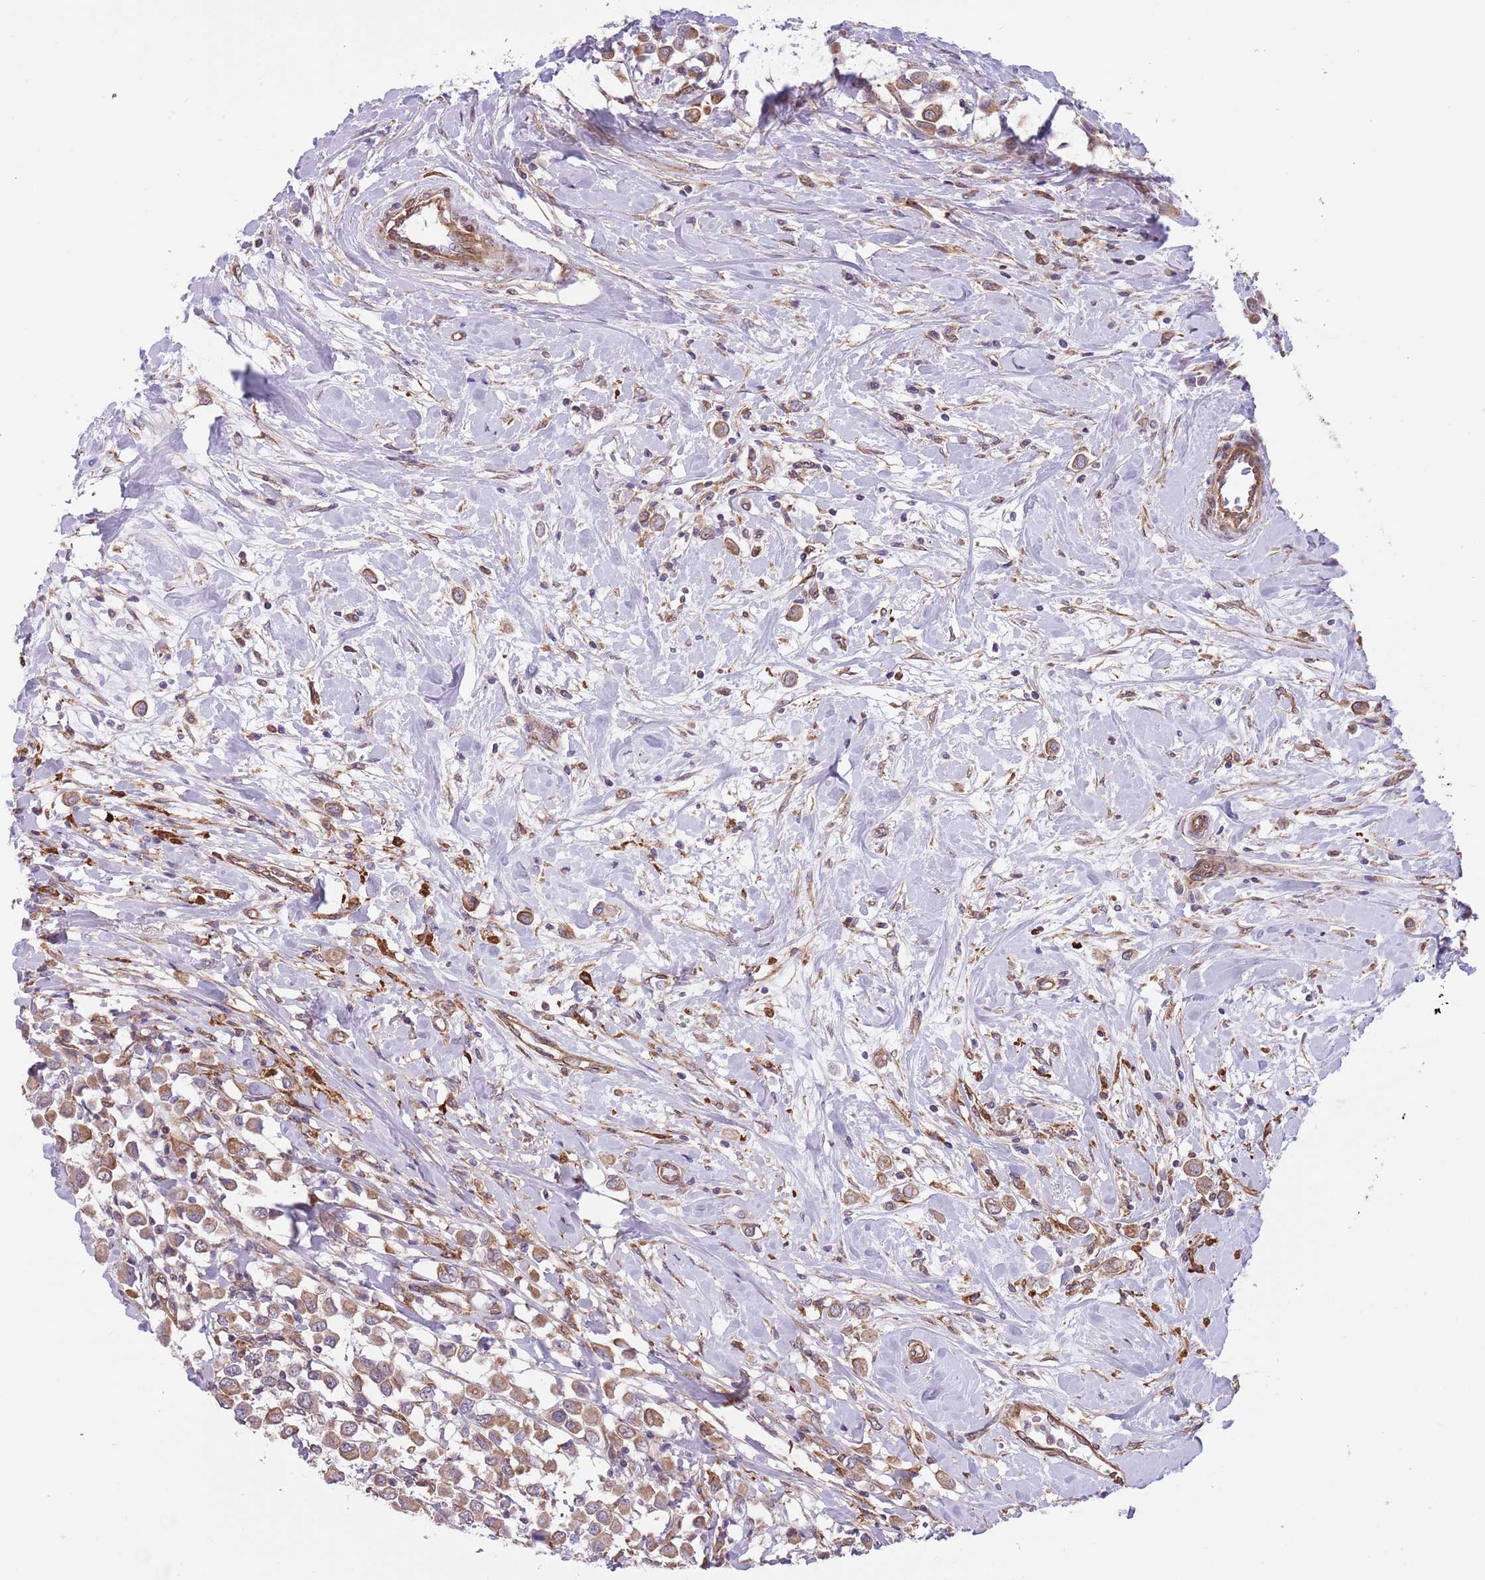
{"staining": {"intensity": "moderate", "quantity": ">75%", "location": "cytoplasmic/membranous"}, "tissue": "breast cancer", "cell_type": "Tumor cells", "image_type": "cancer", "snomed": [{"axis": "morphology", "description": "Duct carcinoma"}, {"axis": "topography", "description": "Breast"}], "caption": "A brown stain shows moderate cytoplasmic/membranous expression of a protein in human breast intraductal carcinoma tumor cells. The staining was performed using DAB (3,3'-diaminobenzidine) to visualize the protein expression in brown, while the nuclei were stained in blue with hematoxylin (Magnification: 20x).", "gene": "CREBZF", "patient": {"sex": "female", "age": 61}}